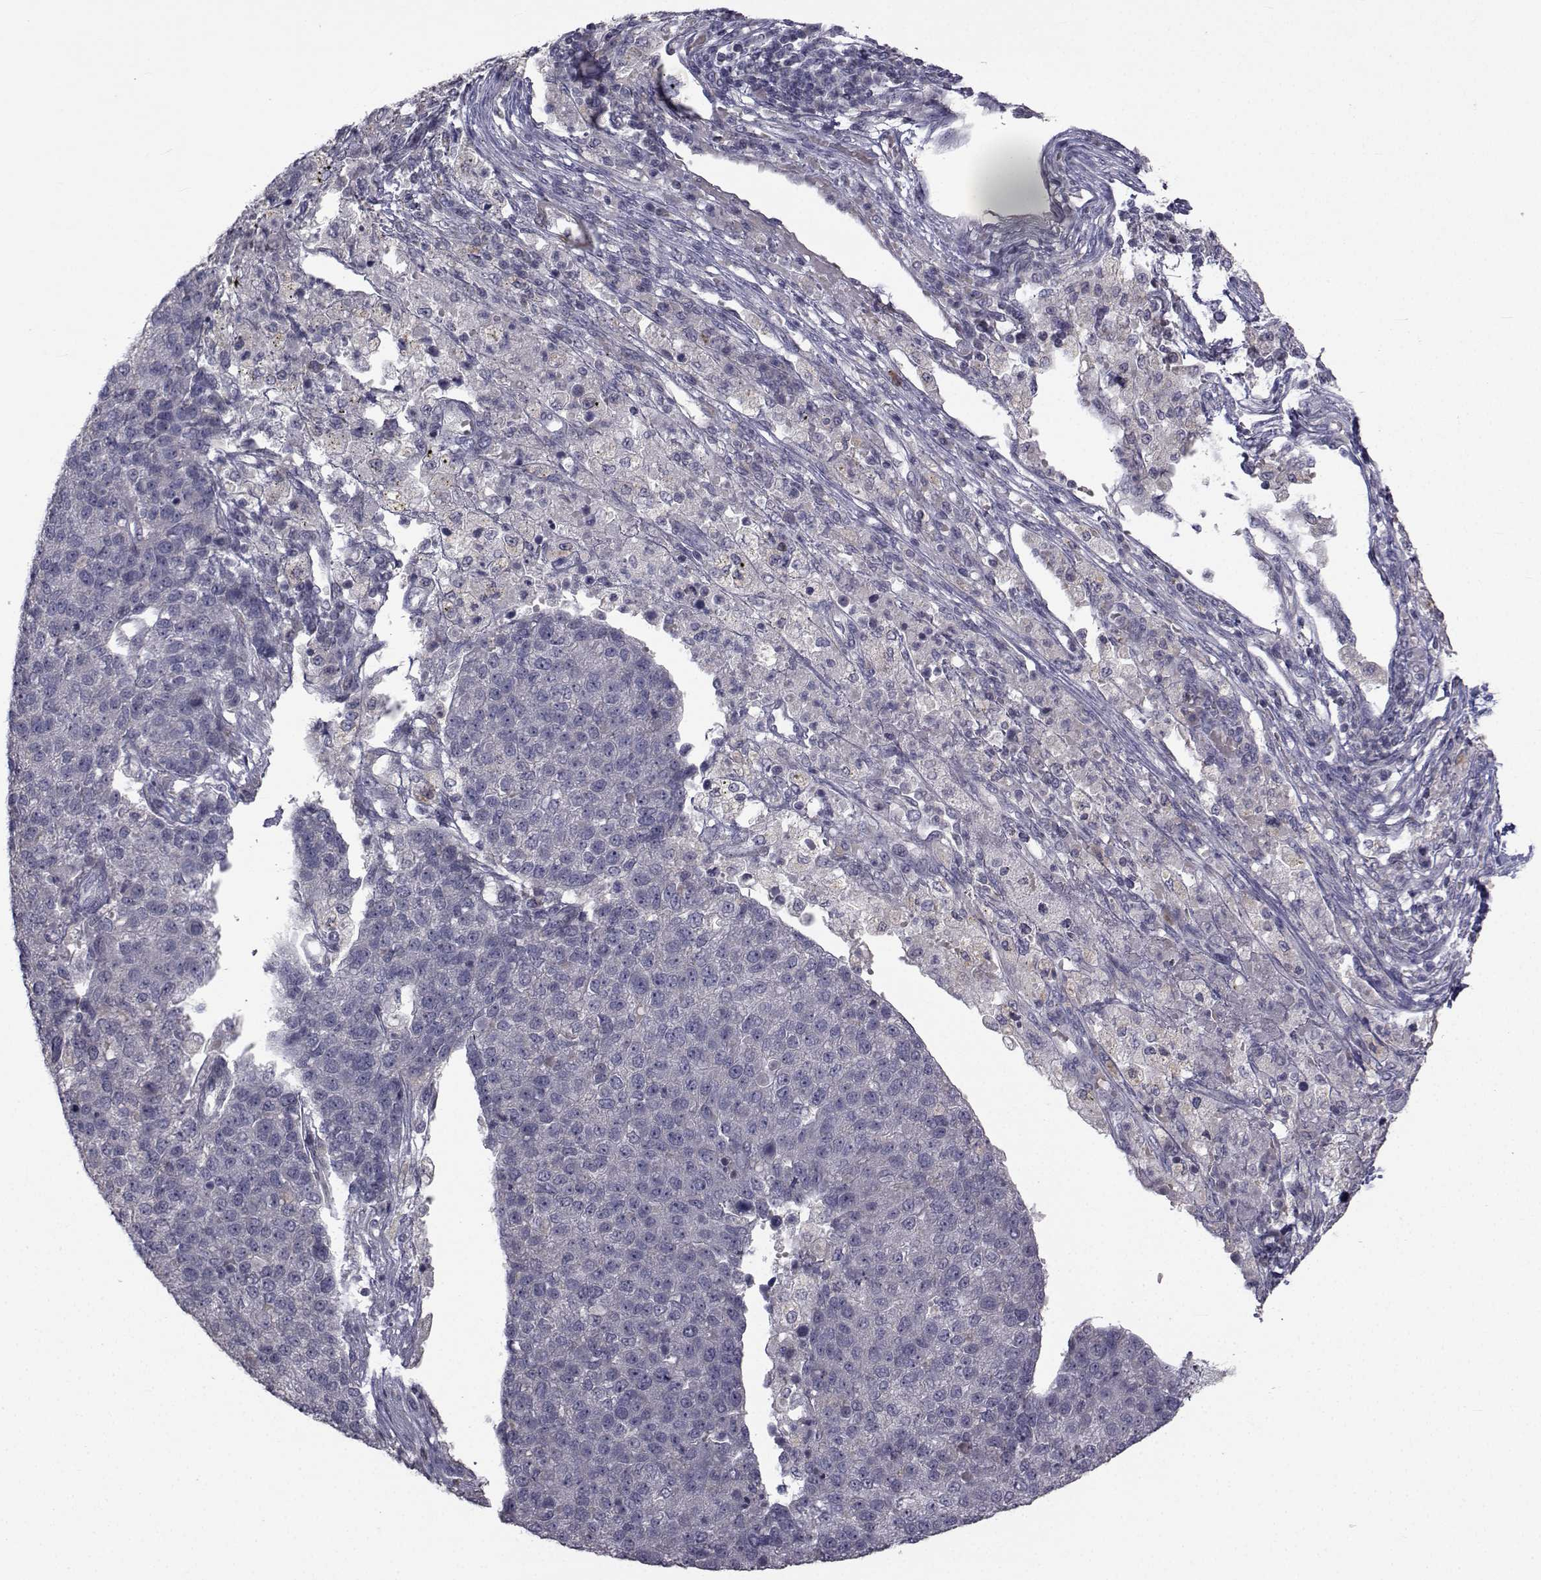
{"staining": {"intensity": "negative", "quantity": "none", "location": "none"}, "tissue": "pancreatic cancer", "cell_type": "Tumor cells", "image_type": "cancer", "snomed": [{"axis": "morphology", "description": "Adenocarcinoma, NOS"}, {"axis": "topography", "description": "Pancreas"}], "caption": "Immunohistochemical staining of pancreatic adenocarcinoma reveals no significant staining in tumor cells.", "gene": "FDXR", "patient": {"sex": "female", "age": 61}}